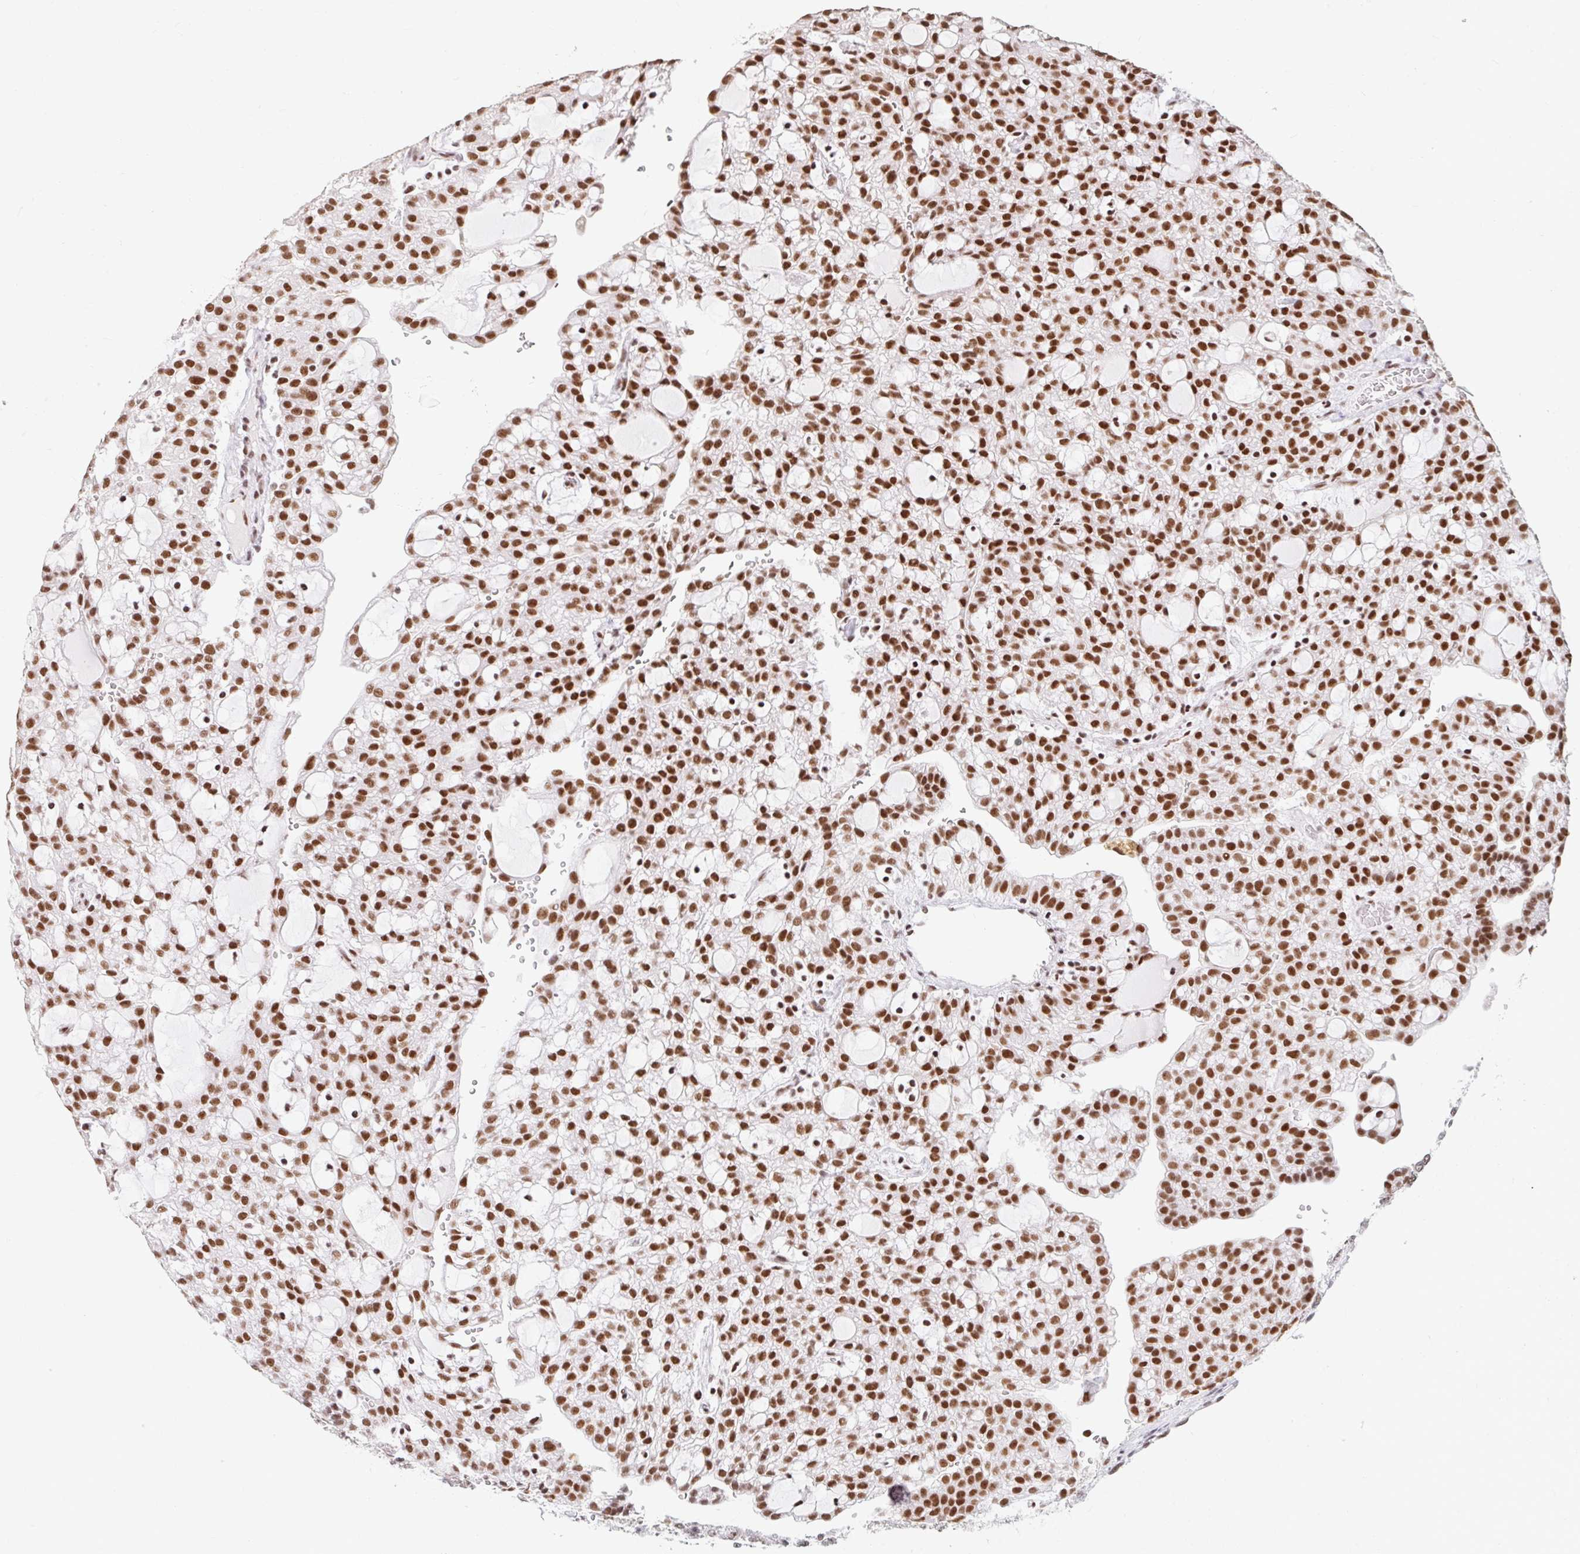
{"staining": {"intensity": "strong", "quantity": ">75%", "location": "nuclear"}, "tissue": "renal cancer", "cell_type": "Tumor cells", "image_type": "cancer", "snomed": [{"axis": "morphology", "description": "Adenocarcinoma, NOS"}, {"axis": "topography", "description": "Kidney"}], "caption": "A high amount of strong nuclear staining is seen in about >75% of tumor cells in adenocarcinoma (renal) tissue.", "gene": "SRSF10", "patient": {"sex": "male", "age": 63}}